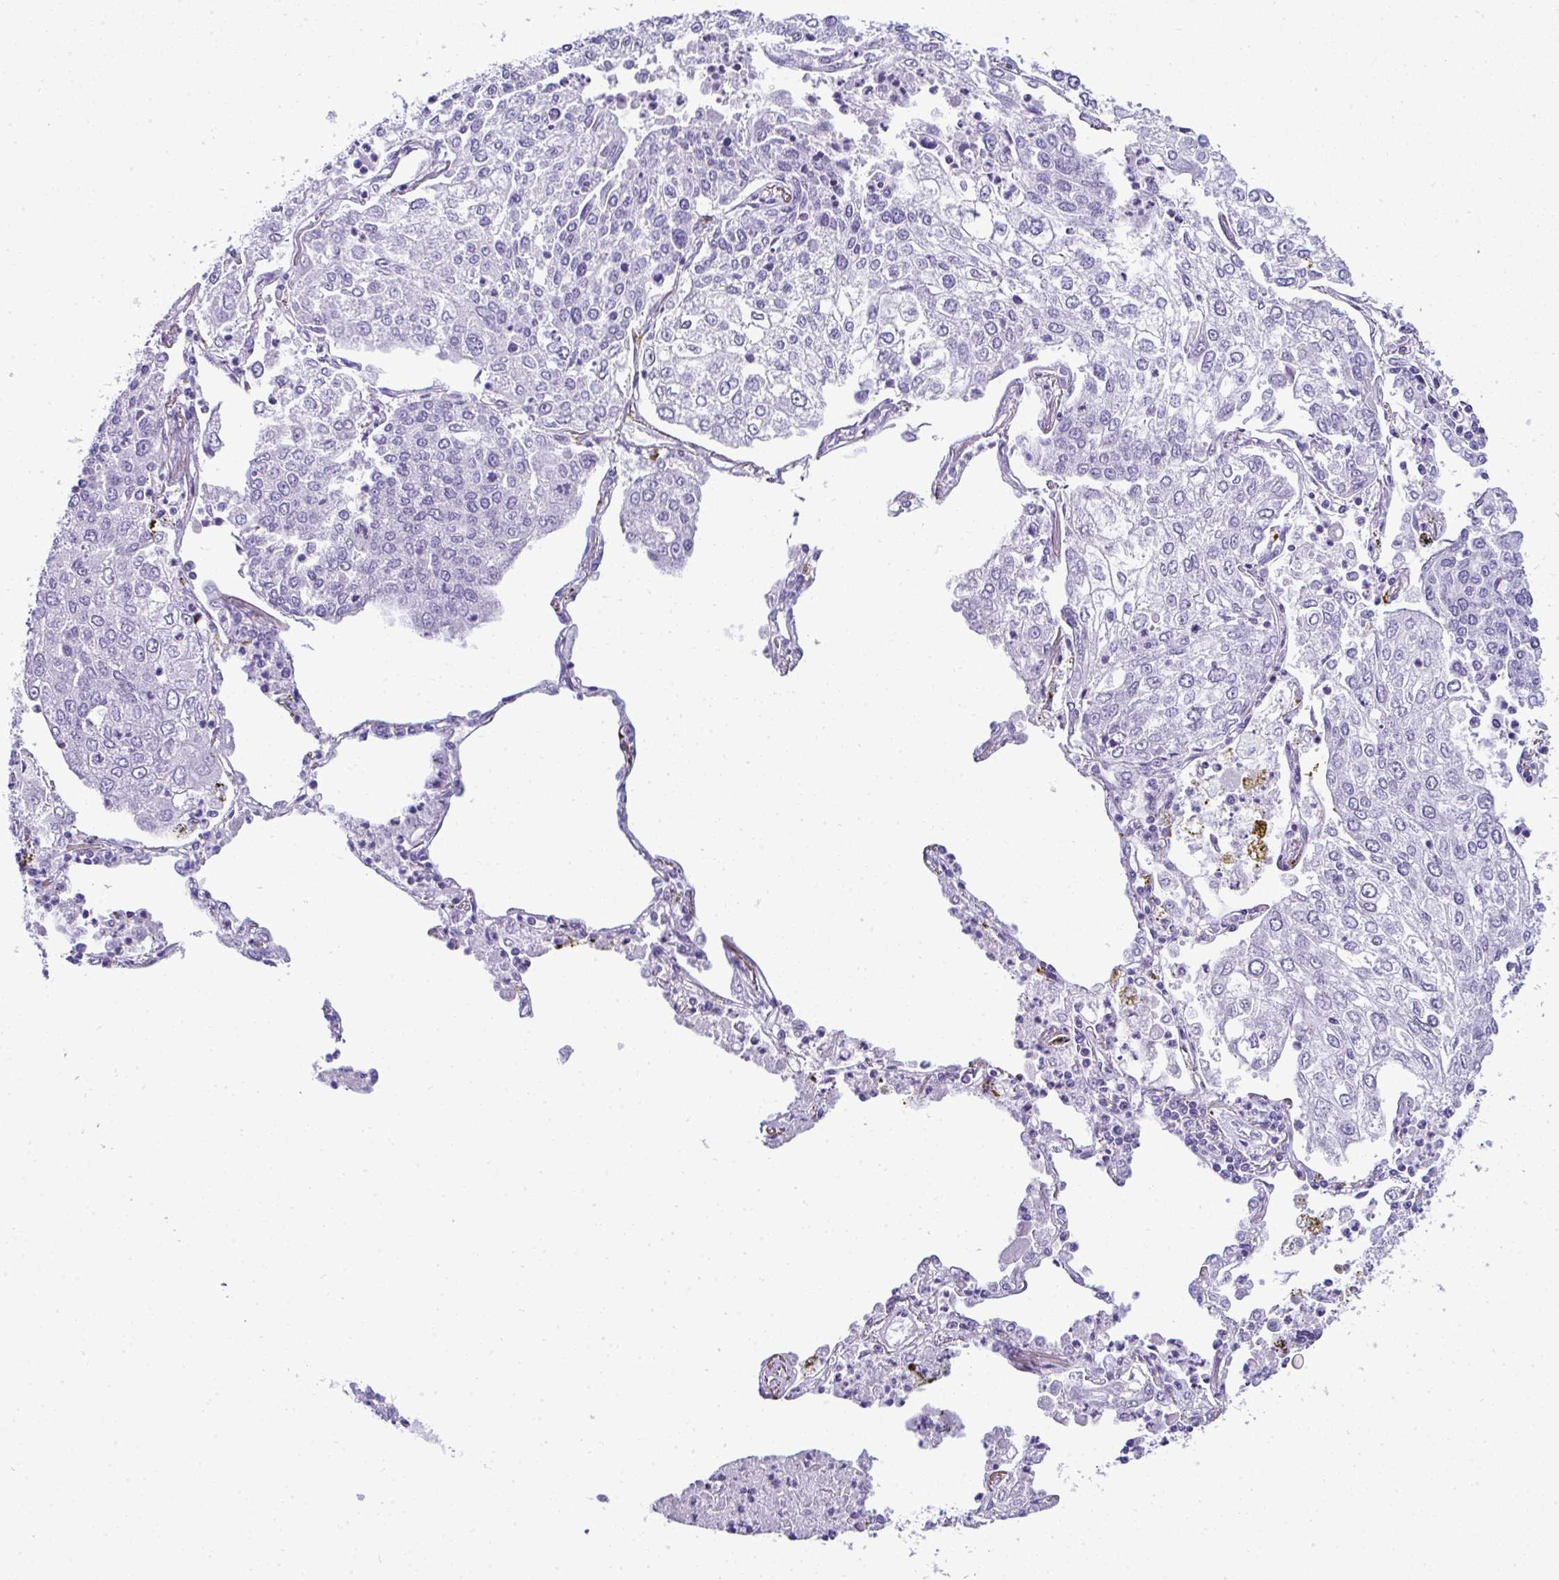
{"staining": {"intensity": "negative", "quantity": "none", "location": "none"}, "tissue": "lung cancer", "cell_type": "Tumor cells", "image_type": "cancer", "snomed": [{"axis": "morphology", "description": "Squamous cell carcinoma, NOS"}, {"axis": "topography", "description": "Lung"}], "caption": "This is a image of immunohistochemistry (IHC) staining of lung cancer, which shows no staining in tumor cells. Nuclei are stained in blue.", "gene": "RNF183", "patient": {"sex": "male", "age": 74}}